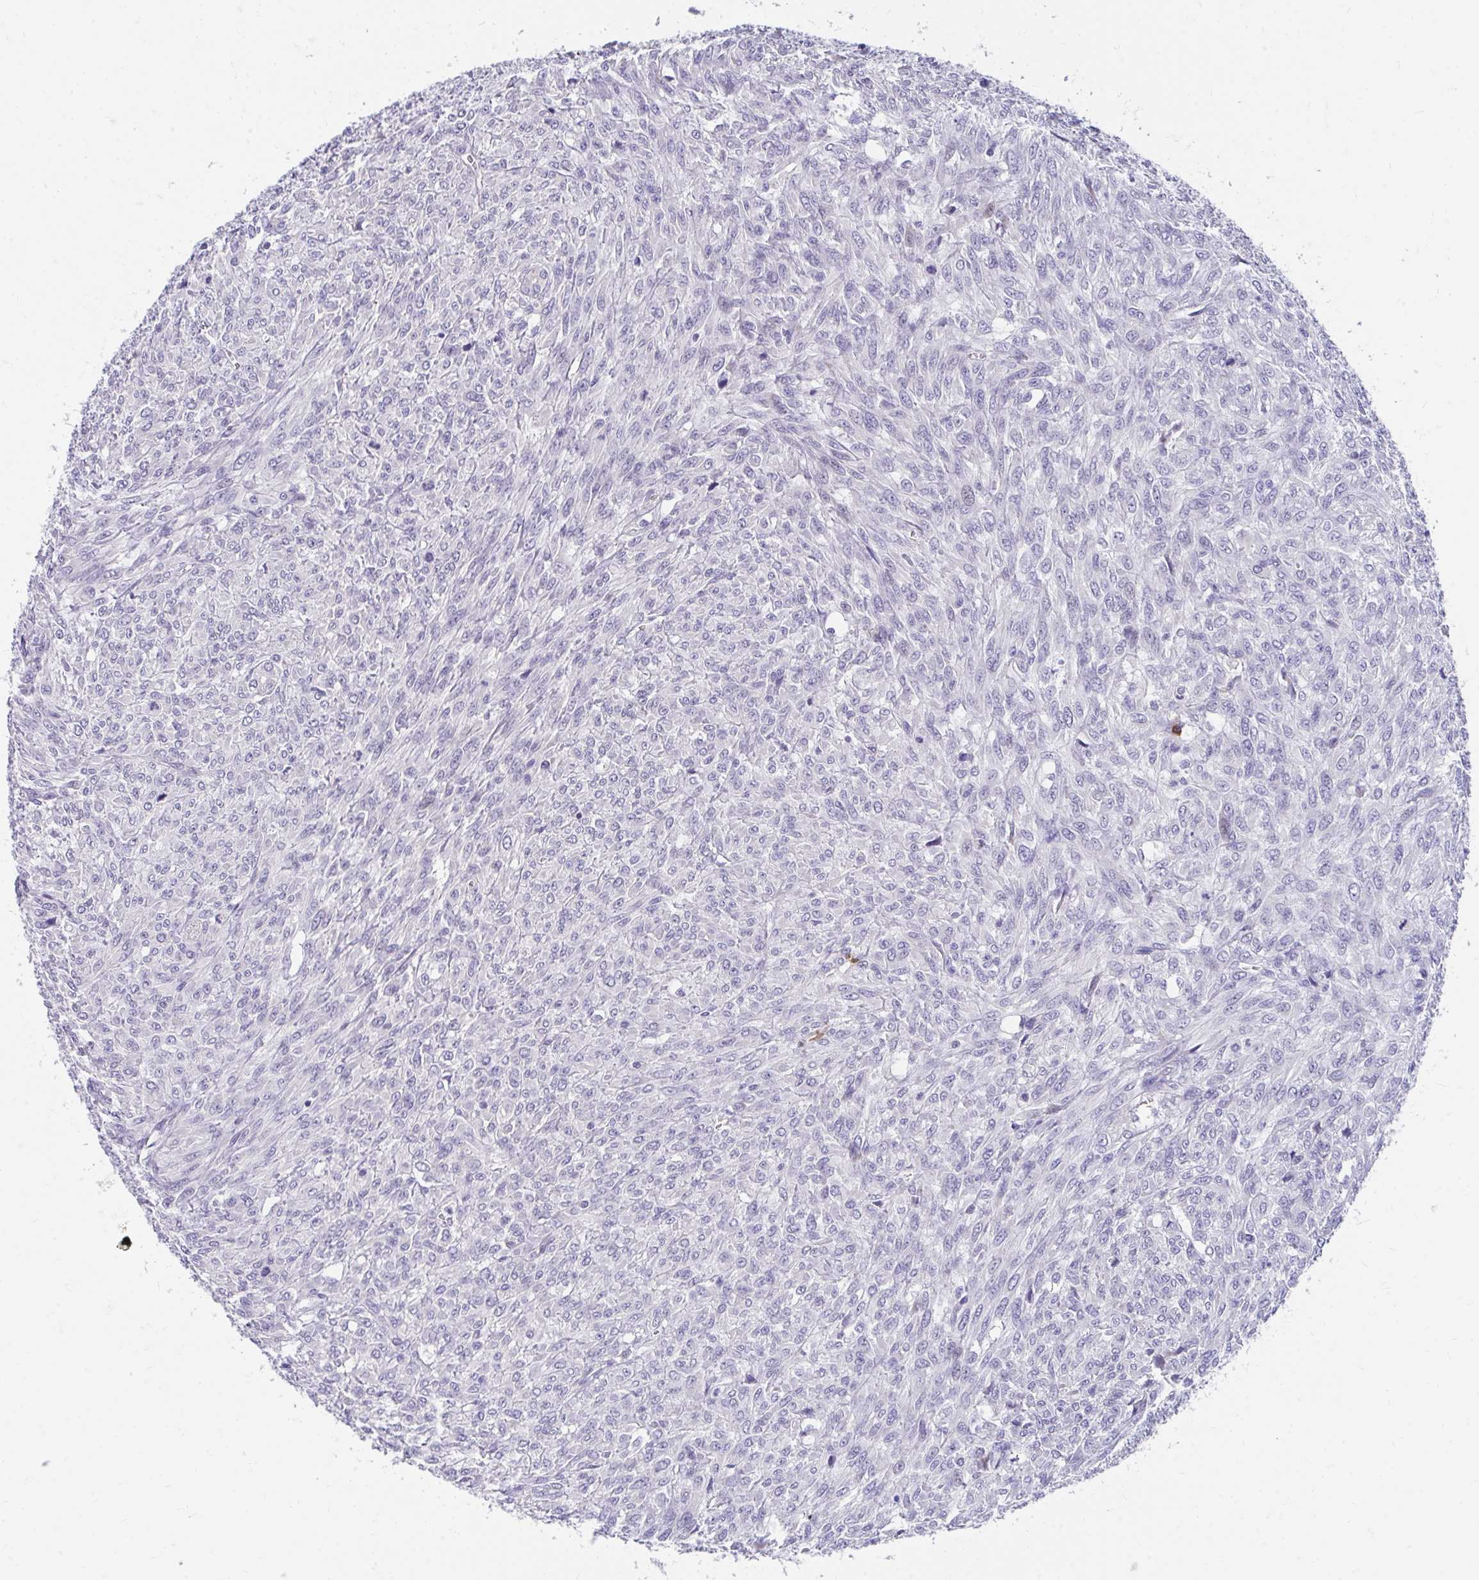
{"staining": {"intensity": "negative", "quantity": "none", "location": "none"}, "tissue": "renal cancer", "cell_type": "Tumor cells", "image_type": "cancer", "snomed": [{"axis": "morphology", "description": "Adenocarcinoma, NOS"}, {"axis": "topography", "description": "Kidney"}], "caption": "Protein analysis of renal cancer exhibits no significant staining in tumor cells. Nuclei are stained in blue.", "gene": "SLAMF7", "patient": {"sex": "male", "age": 58}}